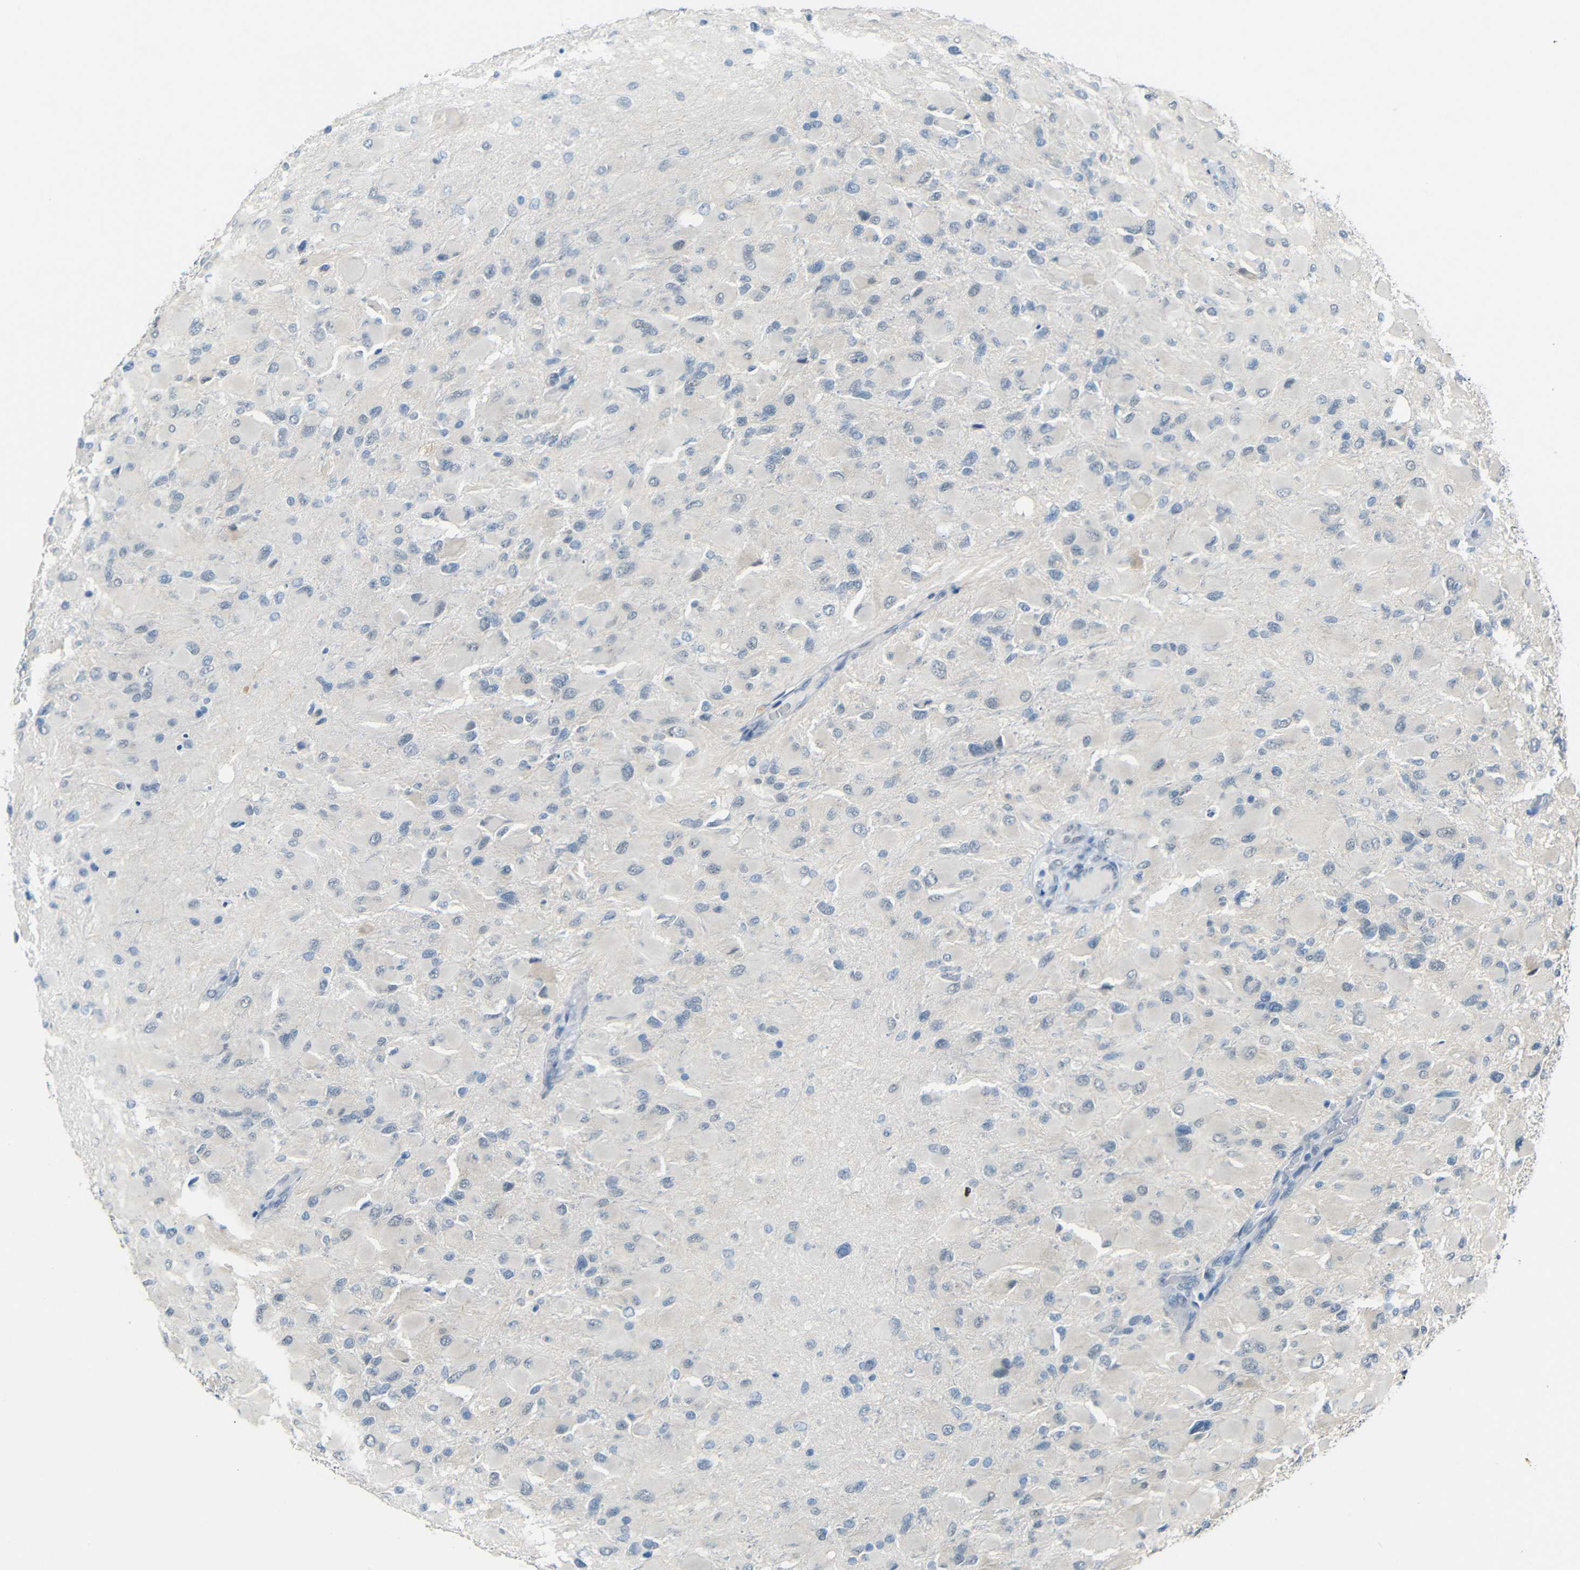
{"staining": {"intensity": "negative", "quantity": "none", "location": "none"}, "tissue": "glioma", "cell_type": "Tumor cells", "image_type": "cancer", "snomed": [{"axis": "morphology", "description": "Glioma, malignant, High grade"}, {"axis": "topography", "description": "Cerebral cortex"}], "caption": "This is an IHC micrograph of human glioma. There is no expression in tumor cells.", "gene": "GPR158", "patient": {"sex": "female", "age": 36}}